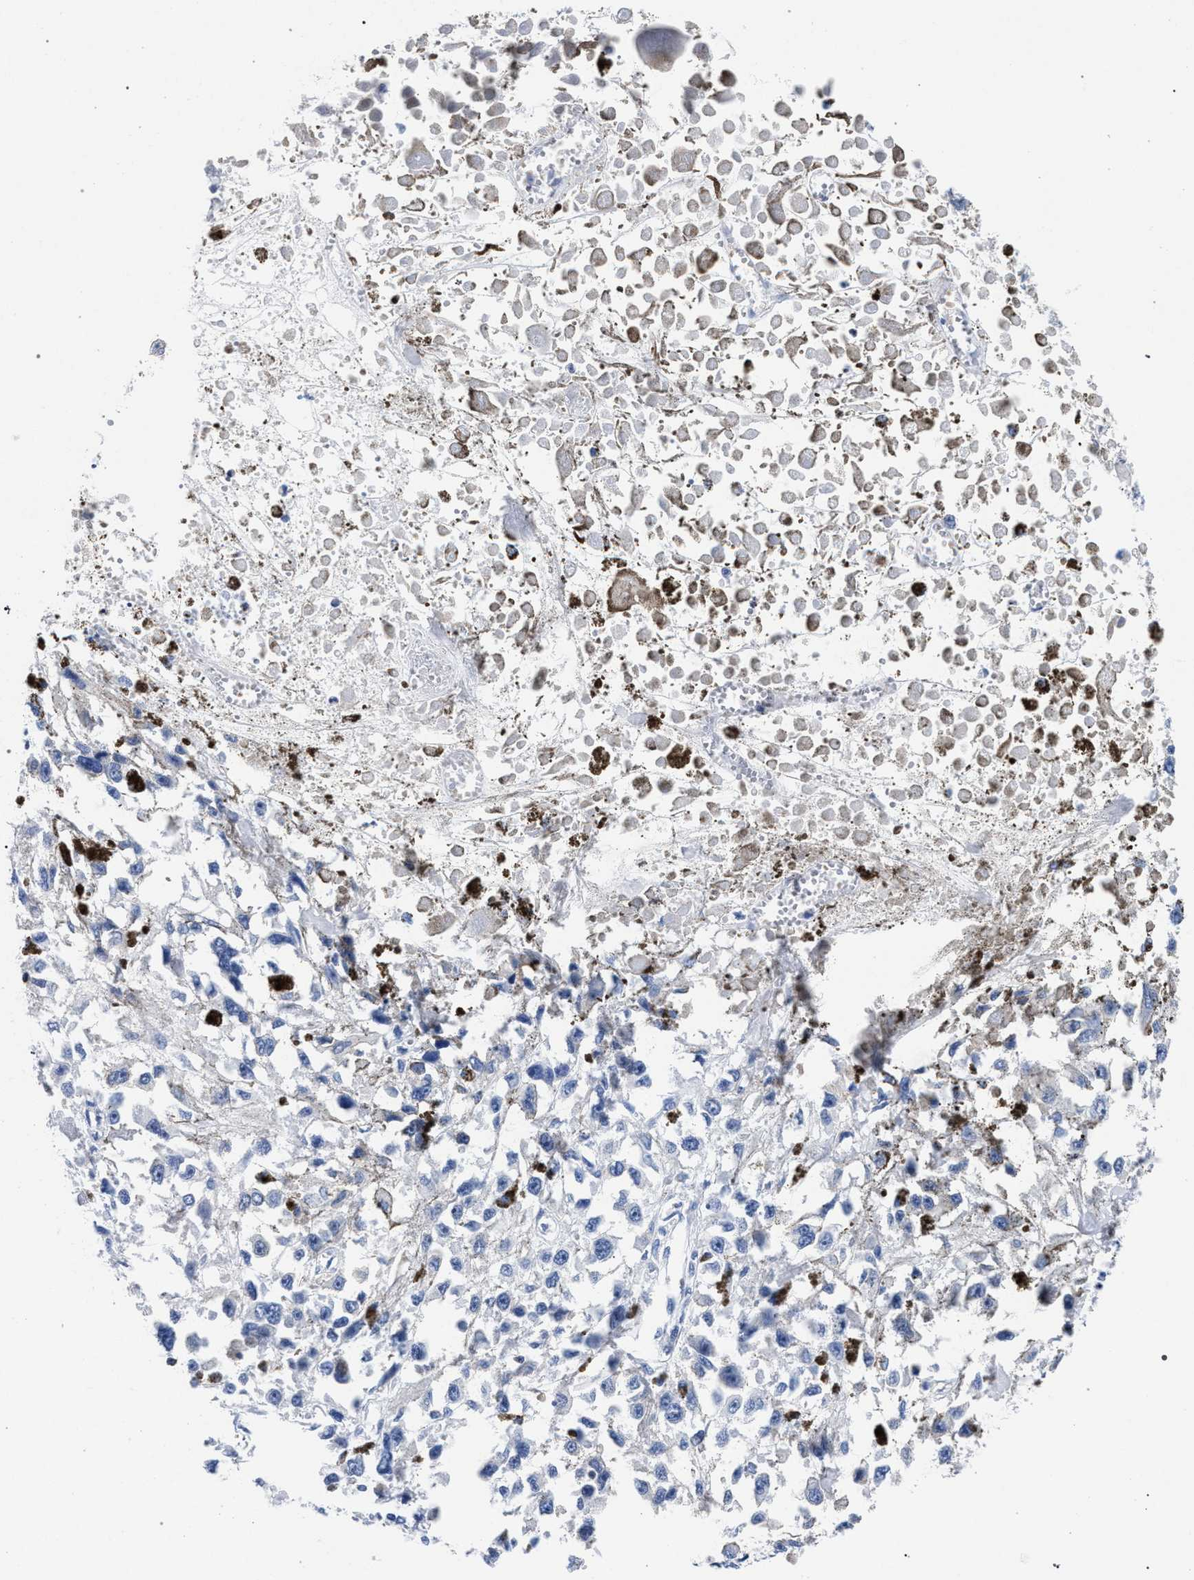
{"staining": {"intensity": "negative", "quantity": "none", "location": "none"}, "tissue": "melanoma", "cell_type": "Tumor cells", "image_type": "cancer", "snomed": [{"axis": "morphology", "description": "Malignant melanoma, Metastatic site"}, {"axis": "topography", "description": "Lymph node"}], "caption": "Tumor cells are negative for brown protein staining in malignant melanoma (metastatic site).", "gene": "KLRK1", "patient": {"sex": "male", "age": 59}}